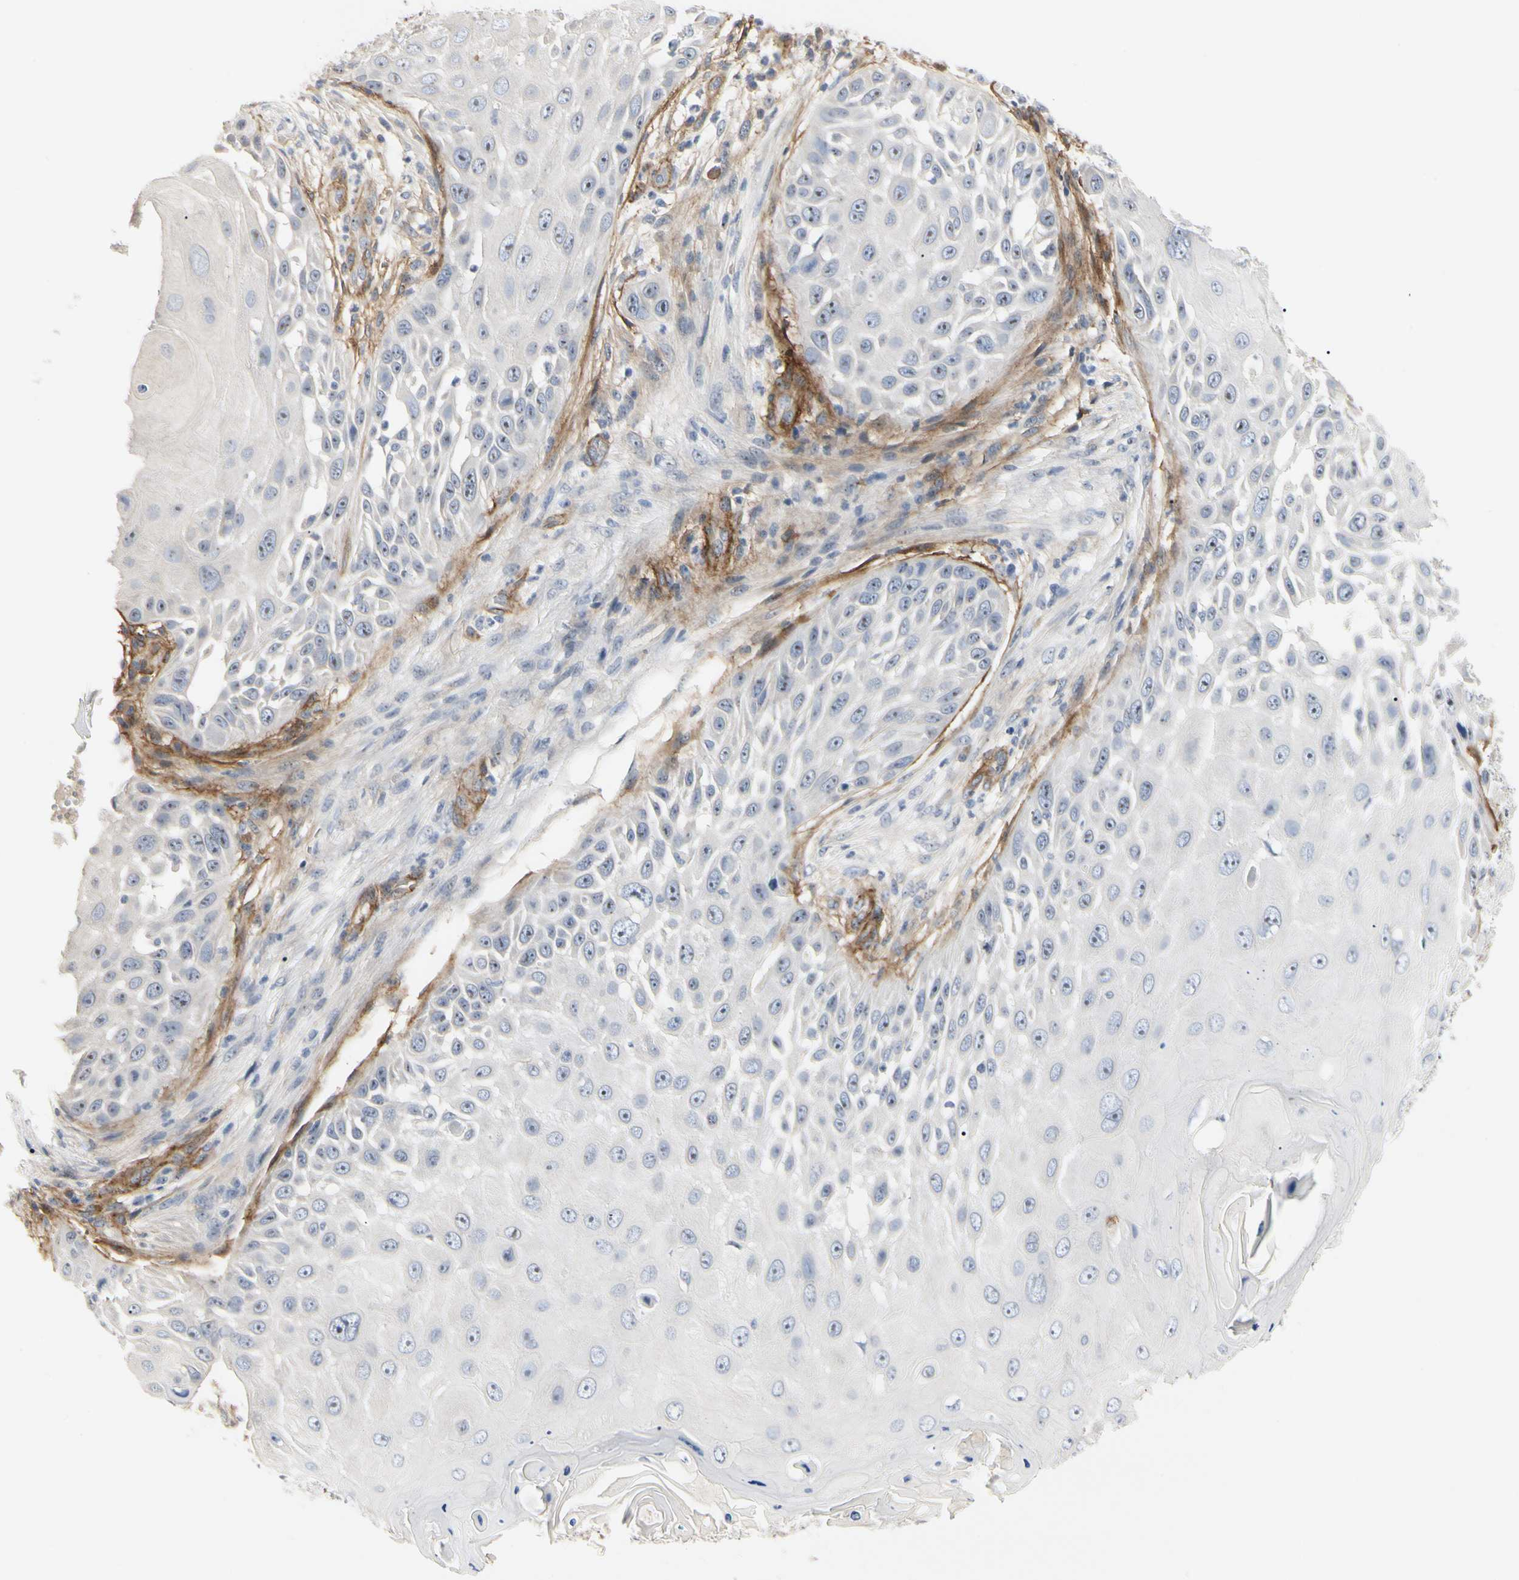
{"staining": {"intensity": "negative", "quantity": "none", "location": "none"}, "tissue": "skin cancer", "cell_type": "Tumor cells", "image_type": "cancer", "snomed": [{"axis": "morphology", "description": "Squamous cell carcinoma, NOS"}, {"axis": "topography", "description": "Skin"}], "caption": "A high-resolution histopathology image shows immunohistochemistry (IHC) staining of skin cancer (squamous cell carcinoma), which demonstrates no significant expression in tumor cells.", "gene": "GGT5", "patient": {"sex": "female", "age": 44}}